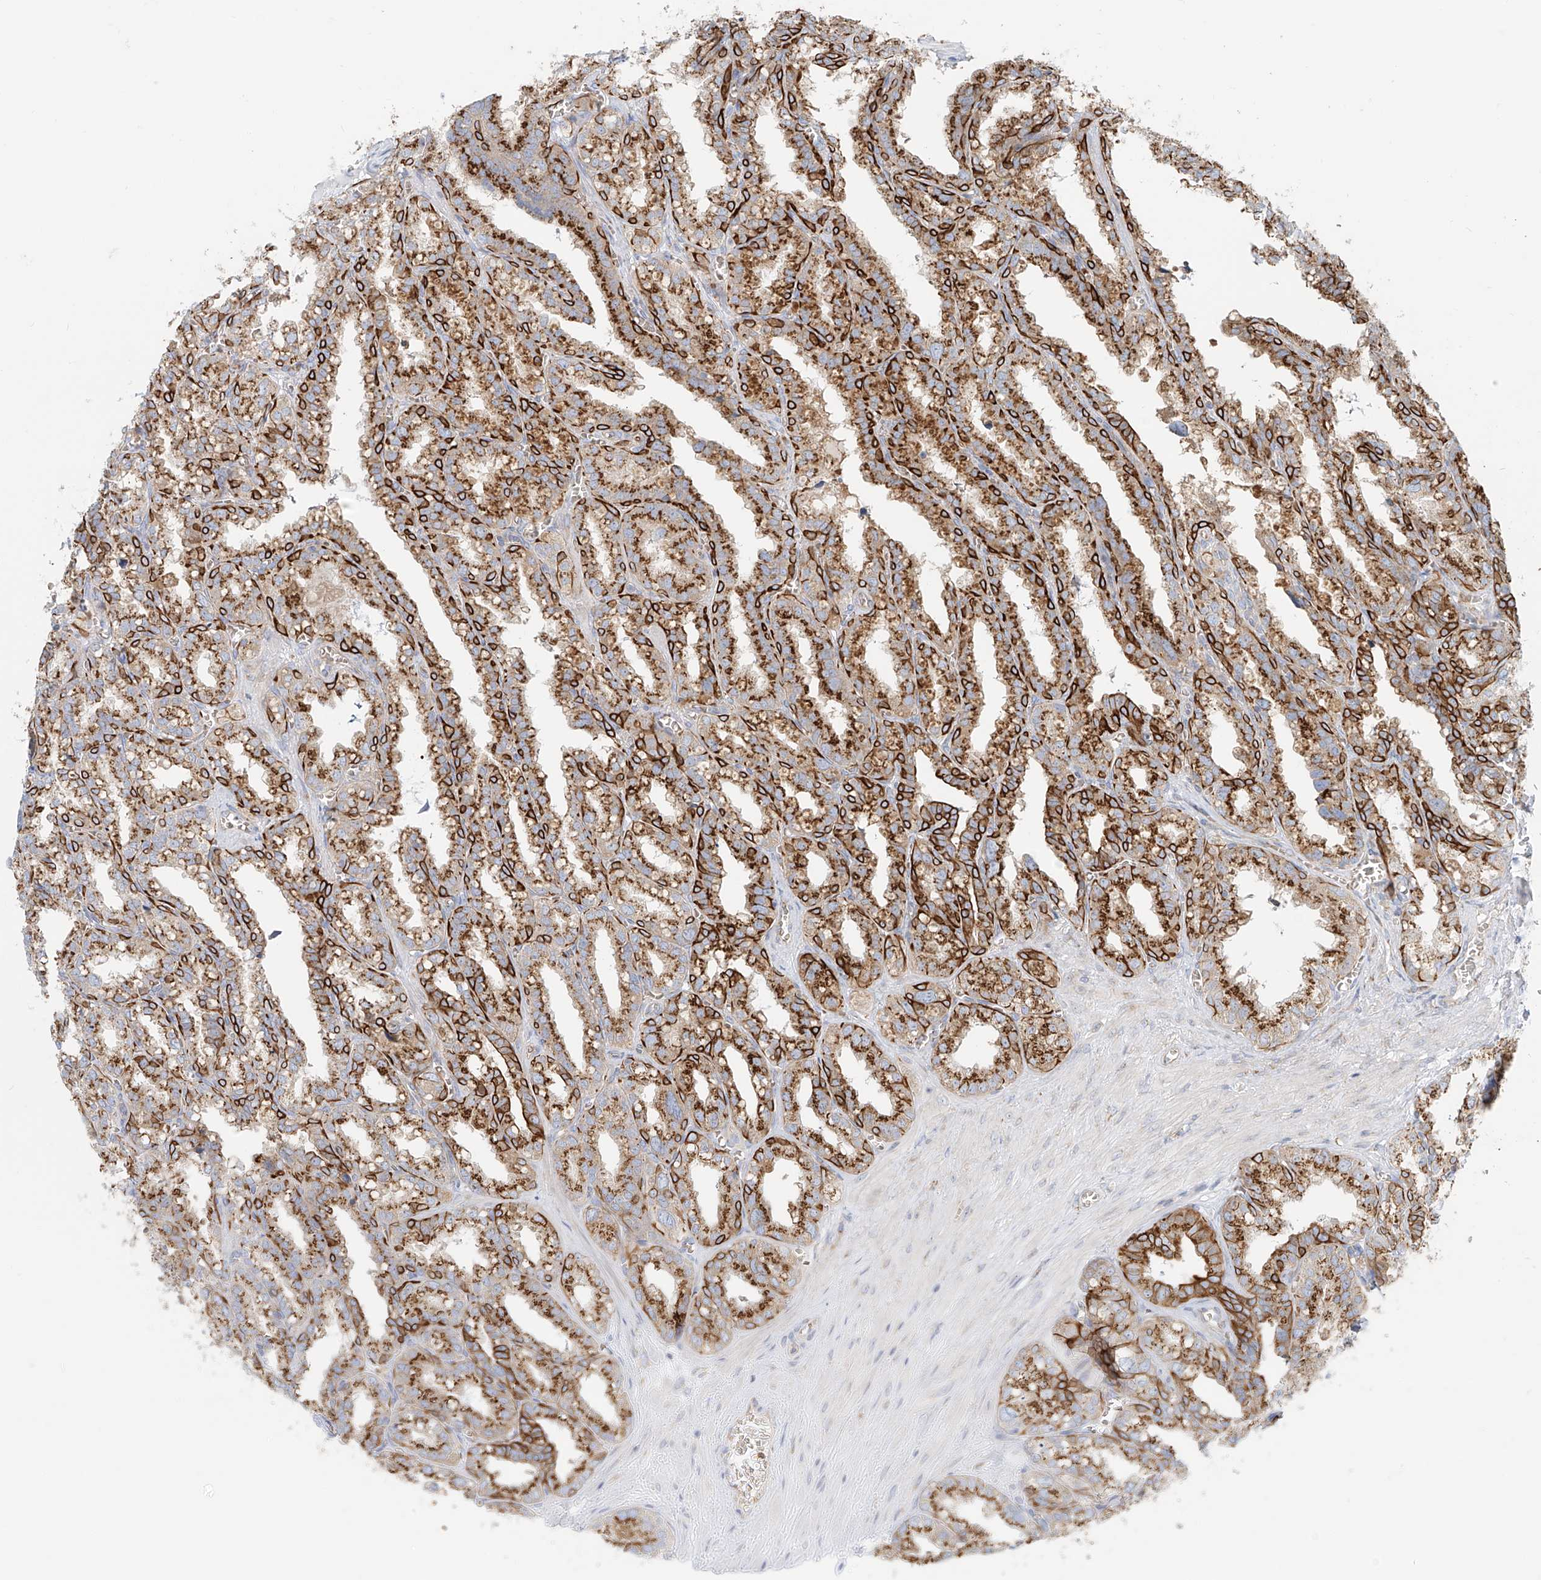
{"staining": {"intensity": "strong", "quantity": ">75%", "location": "cytoplasmic/membranous"}, "tissue": "seminal vesicle", "cell_type": "Glandular cells", "image_type": "normal", "snomed": [{"axis": "morphology", "description": "Normal tissue, NOS"}, {"axis": "topography", "description": "Prostate"}, {"axis": "topography", "description": "Seminal veicle"}], "caption": "Strong cytoplasmic/membranous staining for a protein is appreciated in about >75% of glandular cells of unremarkable seminal vesicle using IHC.", "gene": "EIPR1", "patient": {"sex": "male", "age": 51}}